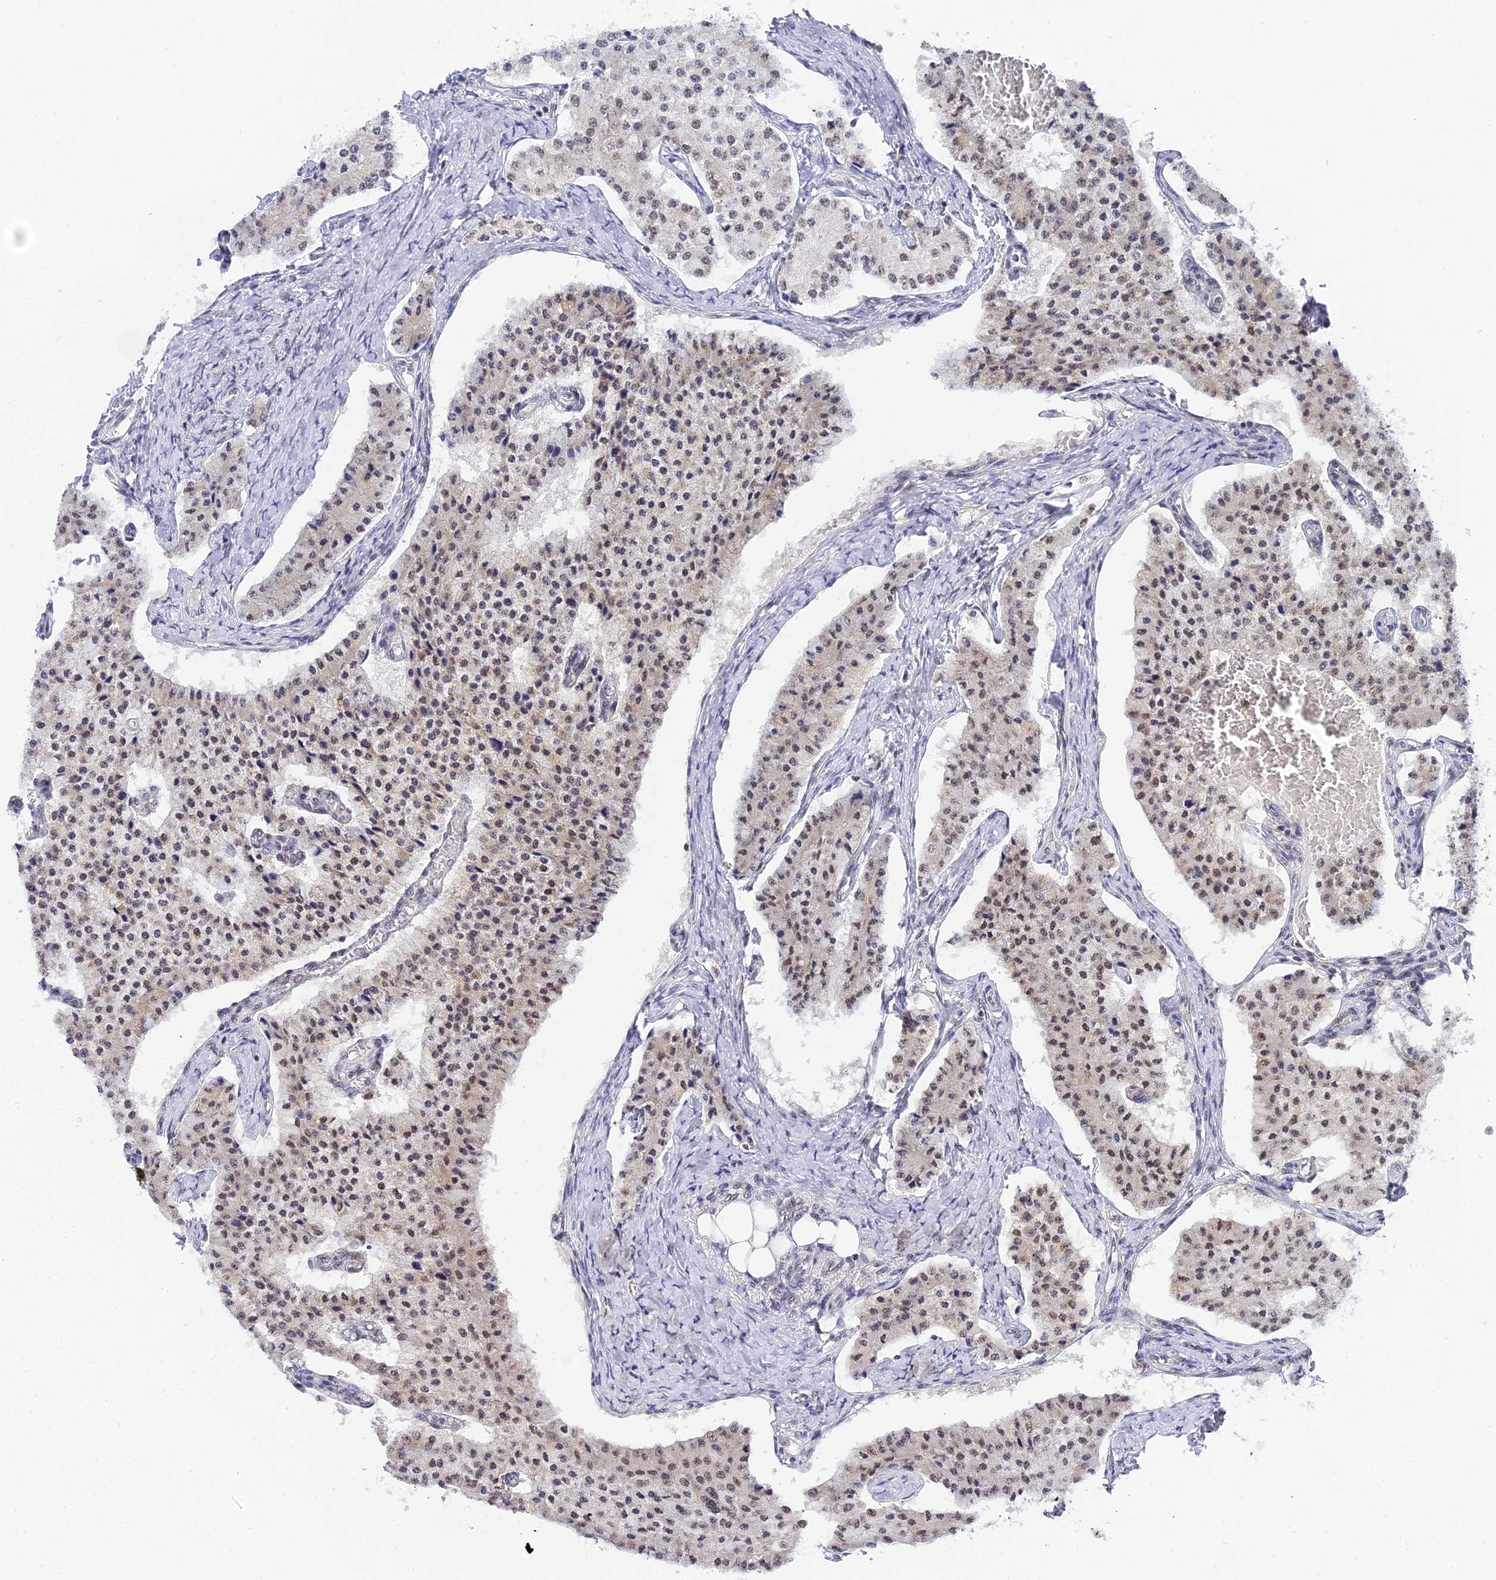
{"staining": {"intensity": "moderate", "quantity": ">75%", "location": "nuclear"}, "tissue": "carcinoid", "cell_type": "Tumor cells", "image_type": "cancer", "snomed": [{"axis": "morphology", "description": "Carcinoid, malignant, NOS"}, {"axis": "topography", "description": "Colon"}], "caption": "IHC image of neoplastic tissue: carcinoid stained using immunohistochemistry reveals medium levels of moderate protein expression localized specifically in the nuclear of tumor cells, appearing as a nuclear brown color.", "gene": "EXOSC3", "patient": {"sex": "female", "age": 52}}